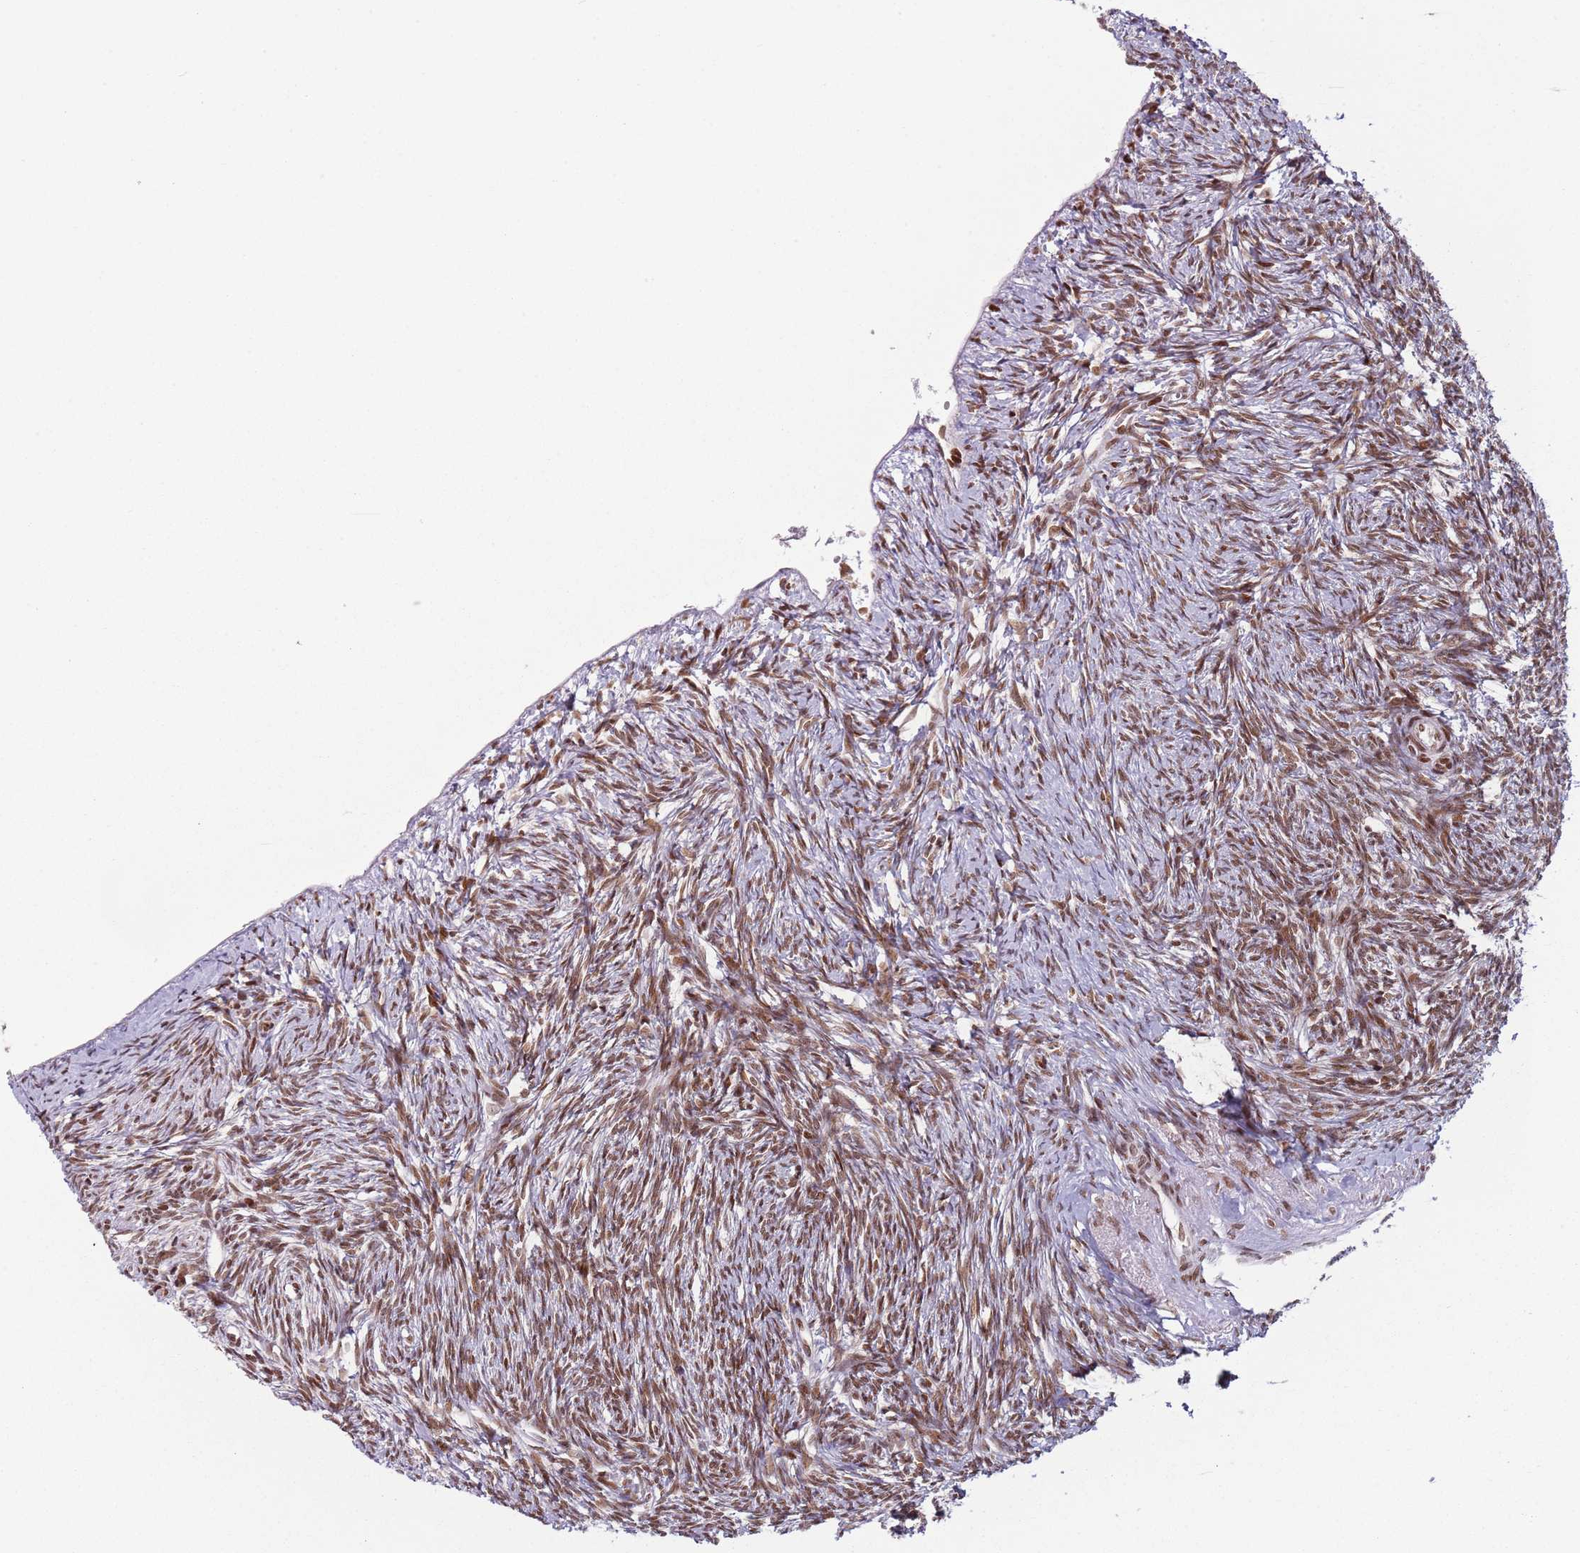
{"staining": {"intensity": "moderate", "quantity": ">75%", "location": "nuclear"}, "tissue": "ovary", "cell_type": "Ovarian stroma cells", "image_type": "normal", "snomed": [{"axis": "morphology", "description": "Normal tissue, NOS"}, {"axis": "topography", "description": "Ovary"}], "caption": "A histopathology image of human ovary stained for a protein reveals moderate nuclear brown staining in ovarian stroma cells.", "gene": "SH3RF3", "patient": {"sex": "female", "age": 51}}